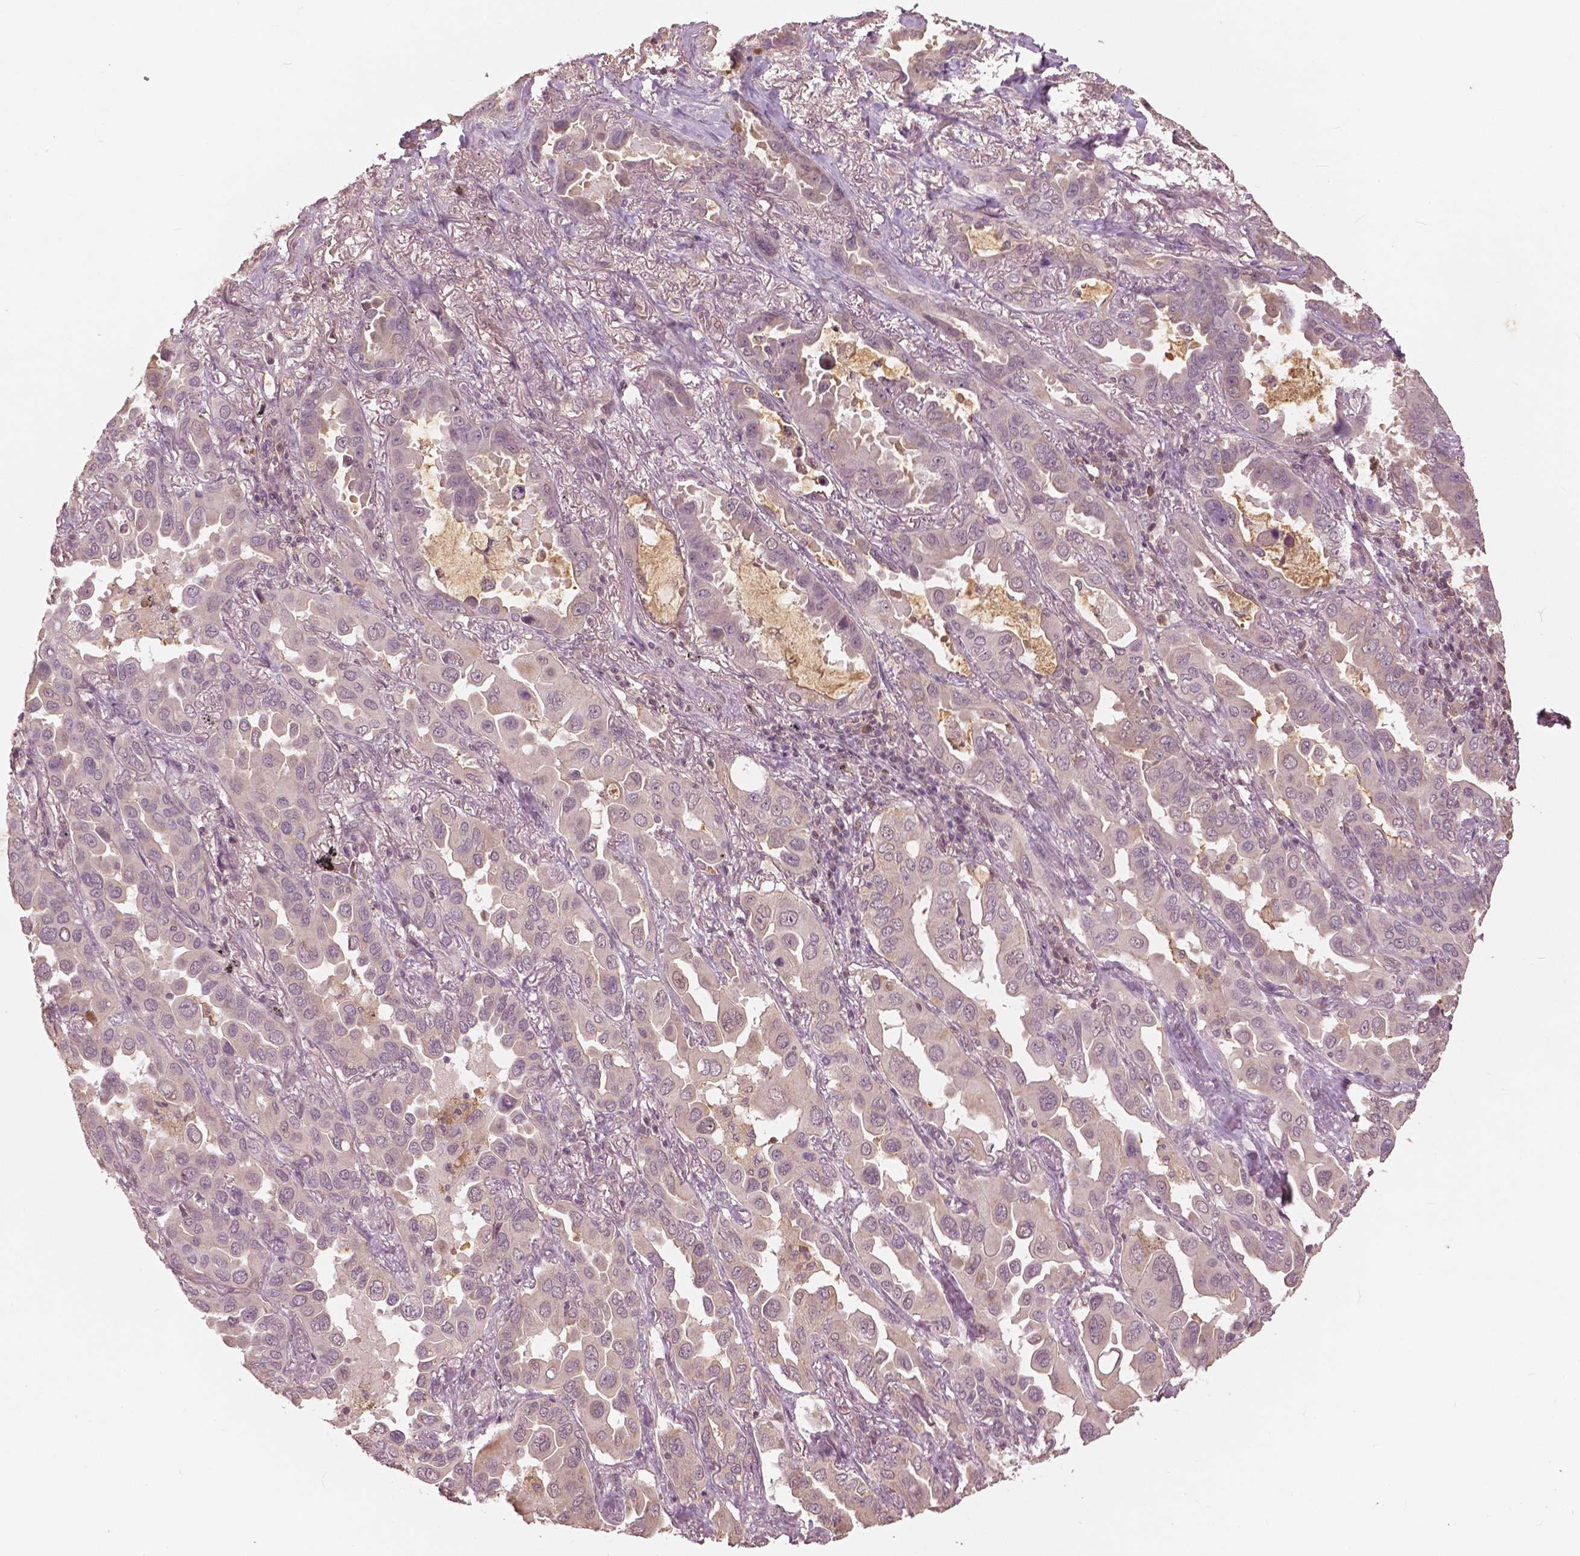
{"staining": {"intensity": "weak", "quantity": "<25%", "location": "nuclear"}, "tissue": "lung cancer", "cell_type": "Tumor cells", "image_type": "cancer", "snomed": [{"axis": "morphology", "description": "Adenocarcinoma, NOS"}, {"axis": "topography", "description": "Lung"}], "caption": "Lung cancer stained for a protein using IHC shows no staining tumor cells.", "gene": "ANGPTL4", "patient": {"sex": "male", "age": 64}}